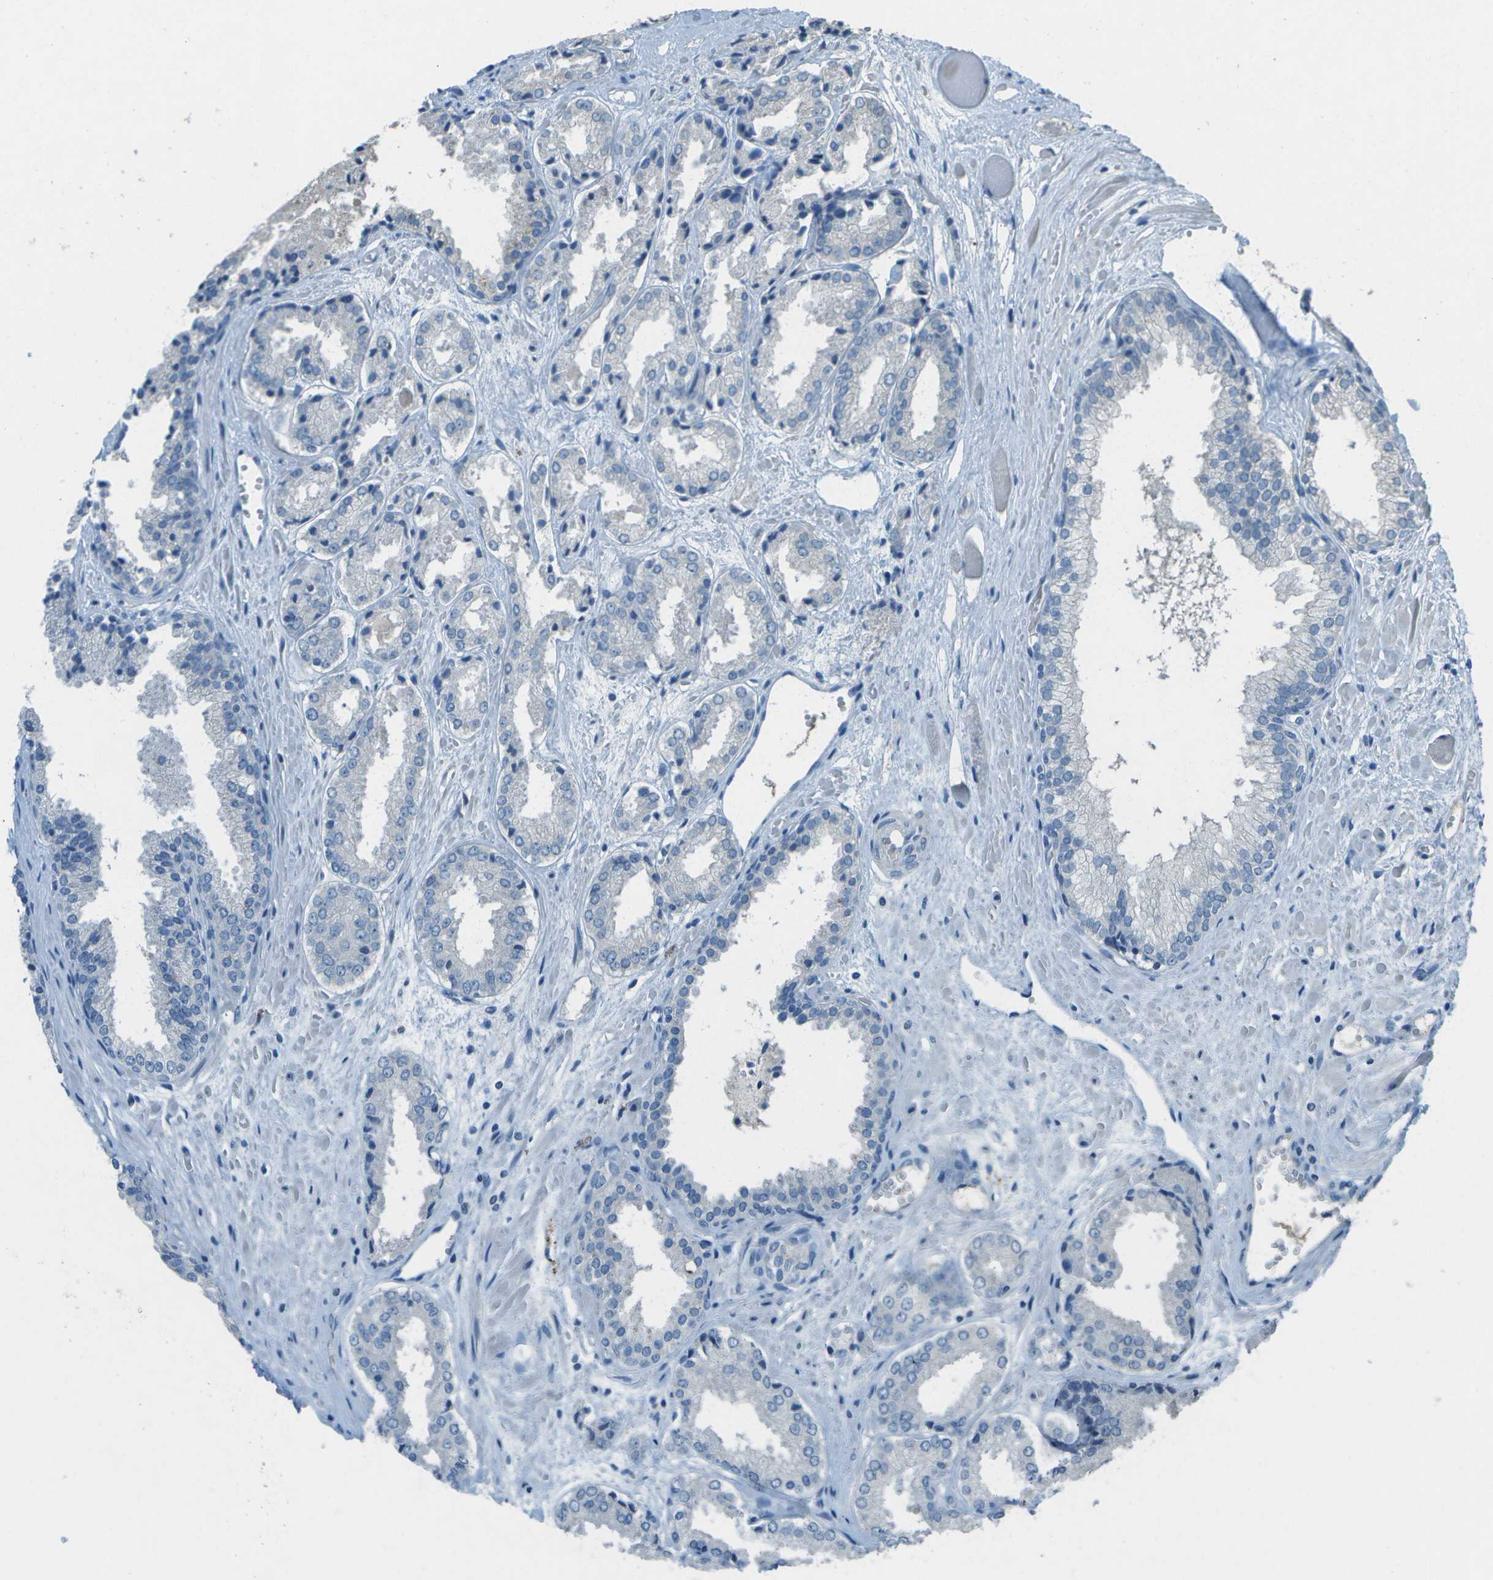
{"staining": {"intensity": "negative", "quantity": "none", "location": "none"}, "tissue": "prostate cancer", "cell_type": "Tumor cells", "image_type": "cancer", "snomed": [{"axis": "morphology", "description": "Adenocarcinoma, Low grade"}, {"axis": "topography", "description": "Prostate"}], "caption": "Immunohistochemical staining of human prostate cancer displays no significant positivity in tumor cells.", "gene": "LGI2", "patient": {"sex": "male", "age": 57}}